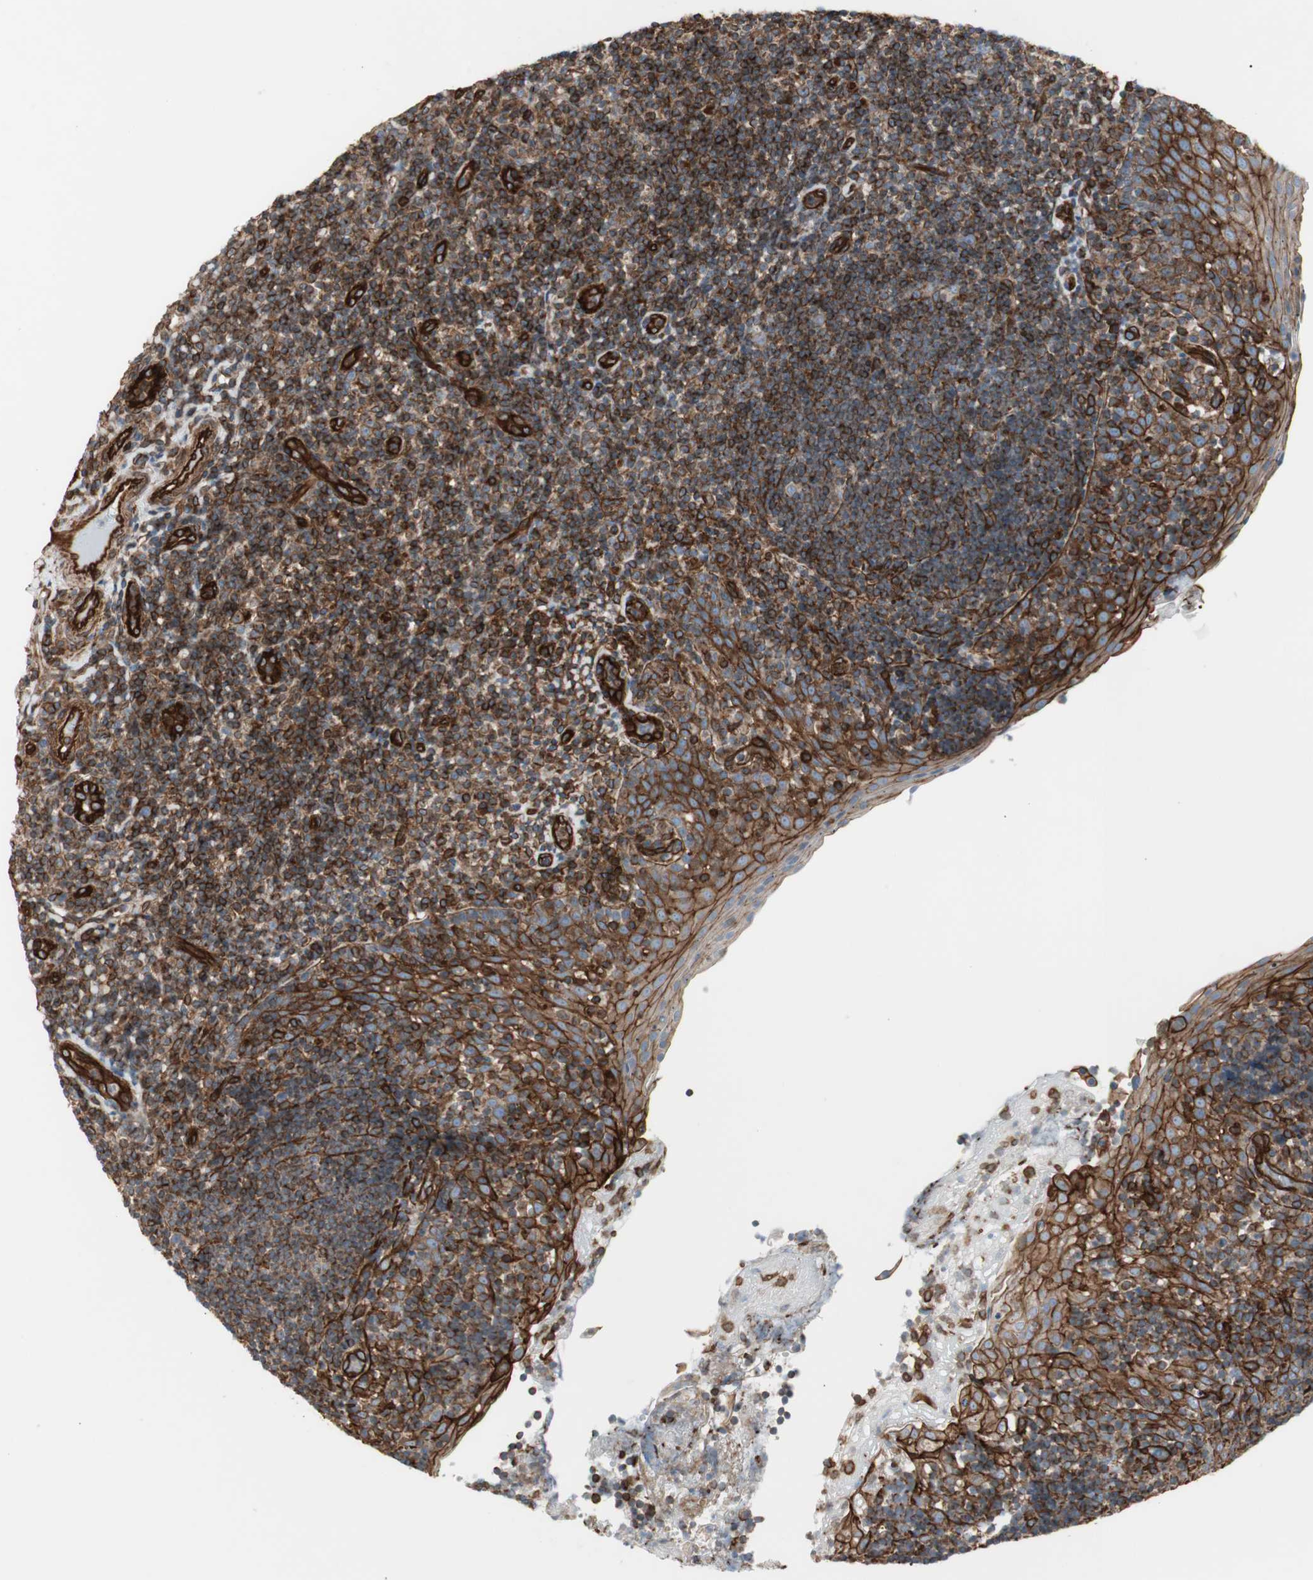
{"staining": {"intensity": "strong", "quantity": ">75%", "location": "cytoplasmic/membranous"}, "tissue": "tonsil", "cell_type": "Non-germinal center cells", "image_type": "normal", "snomed": [{"axis": "morphology", "description": "Normal tissue, NOS"}, {"axis": "topography", "description": "Tonsil"}], "caption": "Protein staining of unremarkable tonsil exhibits strong cytoplasmic/membranous positivity in about >75% of non-germinal center cells.", "gene": "TCTA", "patient": {"sex": "female", "age": 40}}